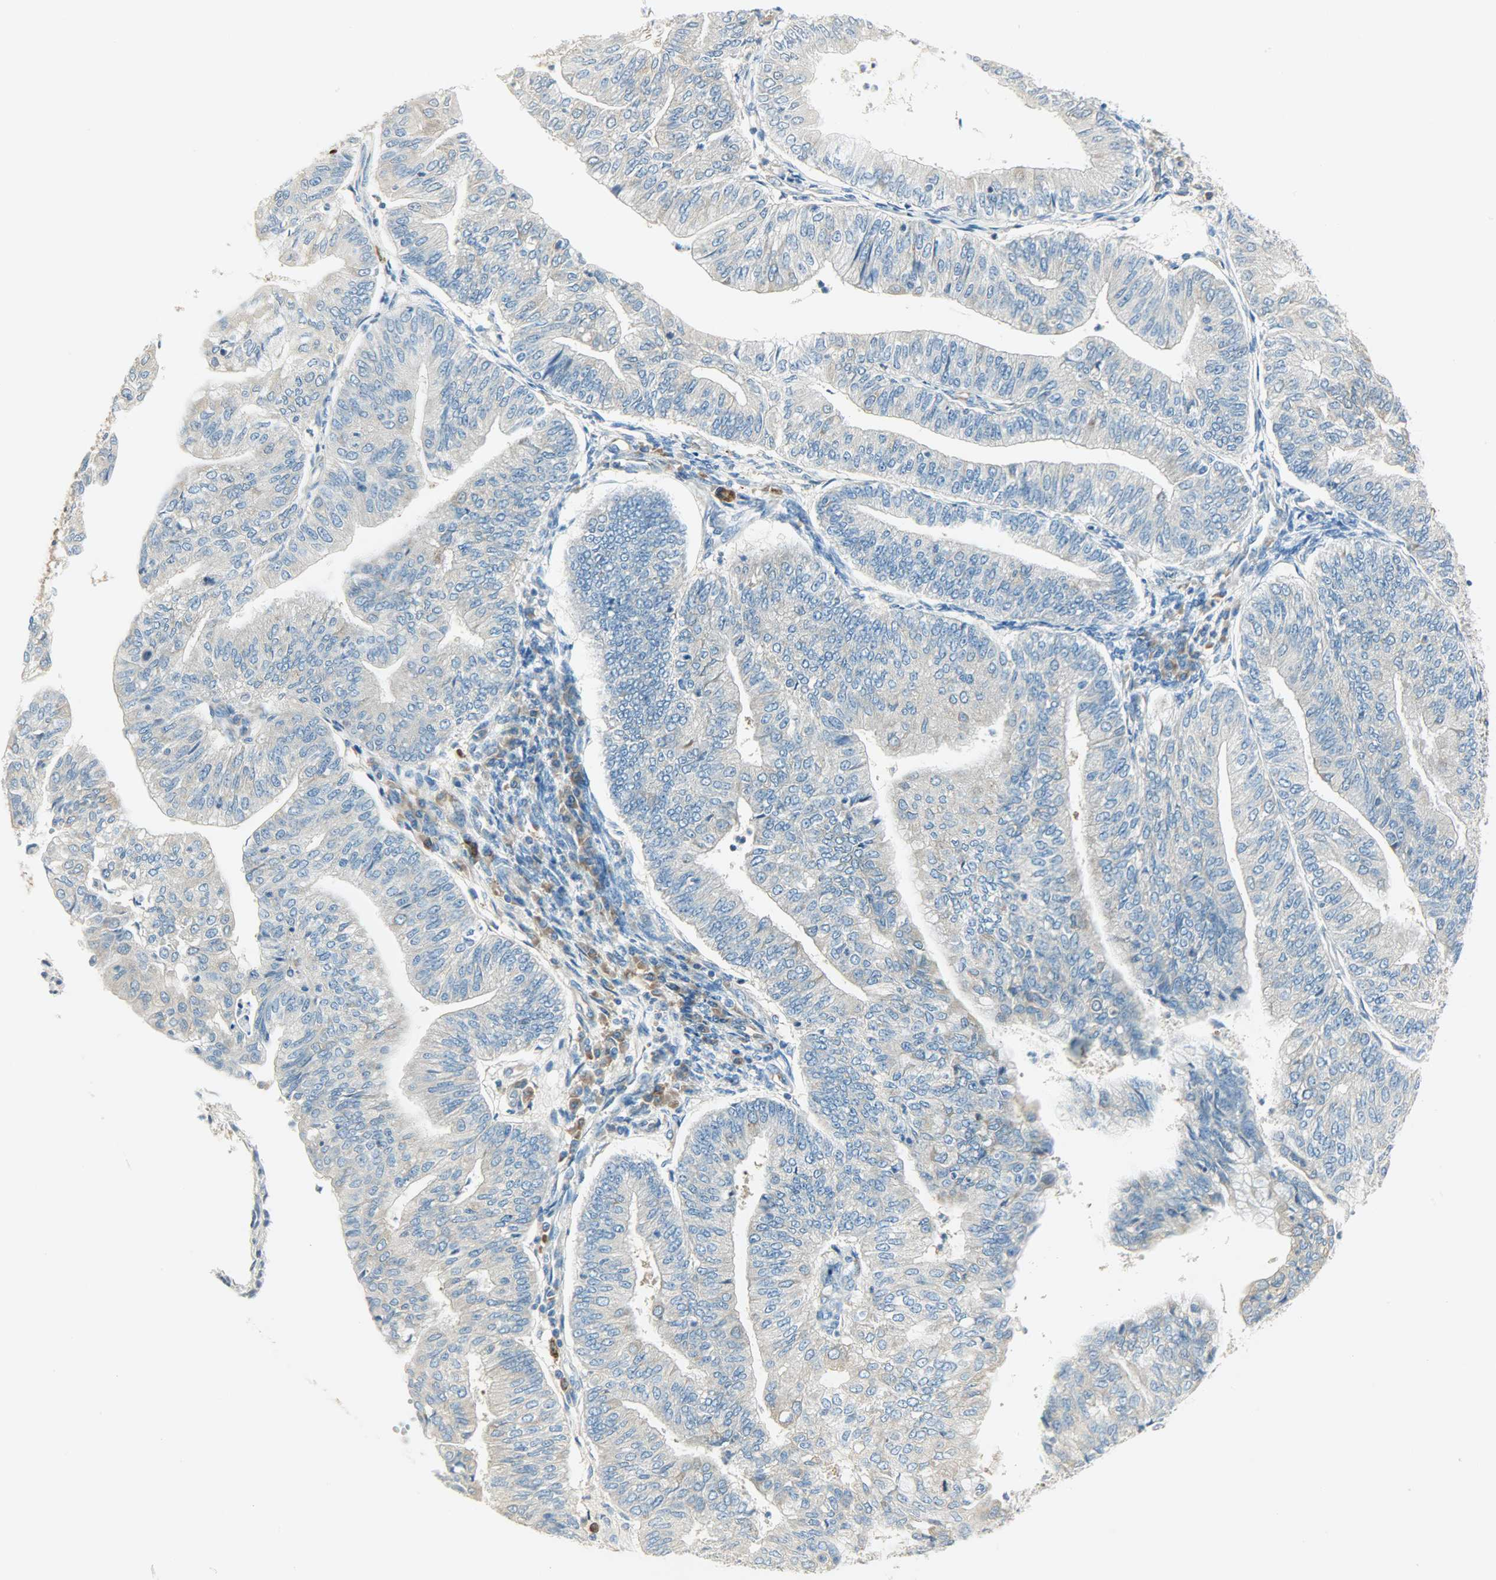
{"staining": {"intensity": "weak", "quantity": "25%-75%", "location": "cytoplasmic/membranous"}, "tissue": "endometrial cancer", "cell_type": "Tumor cells", "image_type": "cancer", "snomed": [{"axis": "morphology", "description": "Adenocarcinoma, NOS"}, {"axis": "topography", "description": "Endometrium"}], "caption": "The photomicrograph displays staining of endometrial adenocarcinoma, revealing weak cytoplasmic/membranous protein positivity (brown color) within tumor cells.", "gene": "WARS1", "patient": {"sex": "female", "age": 59}}